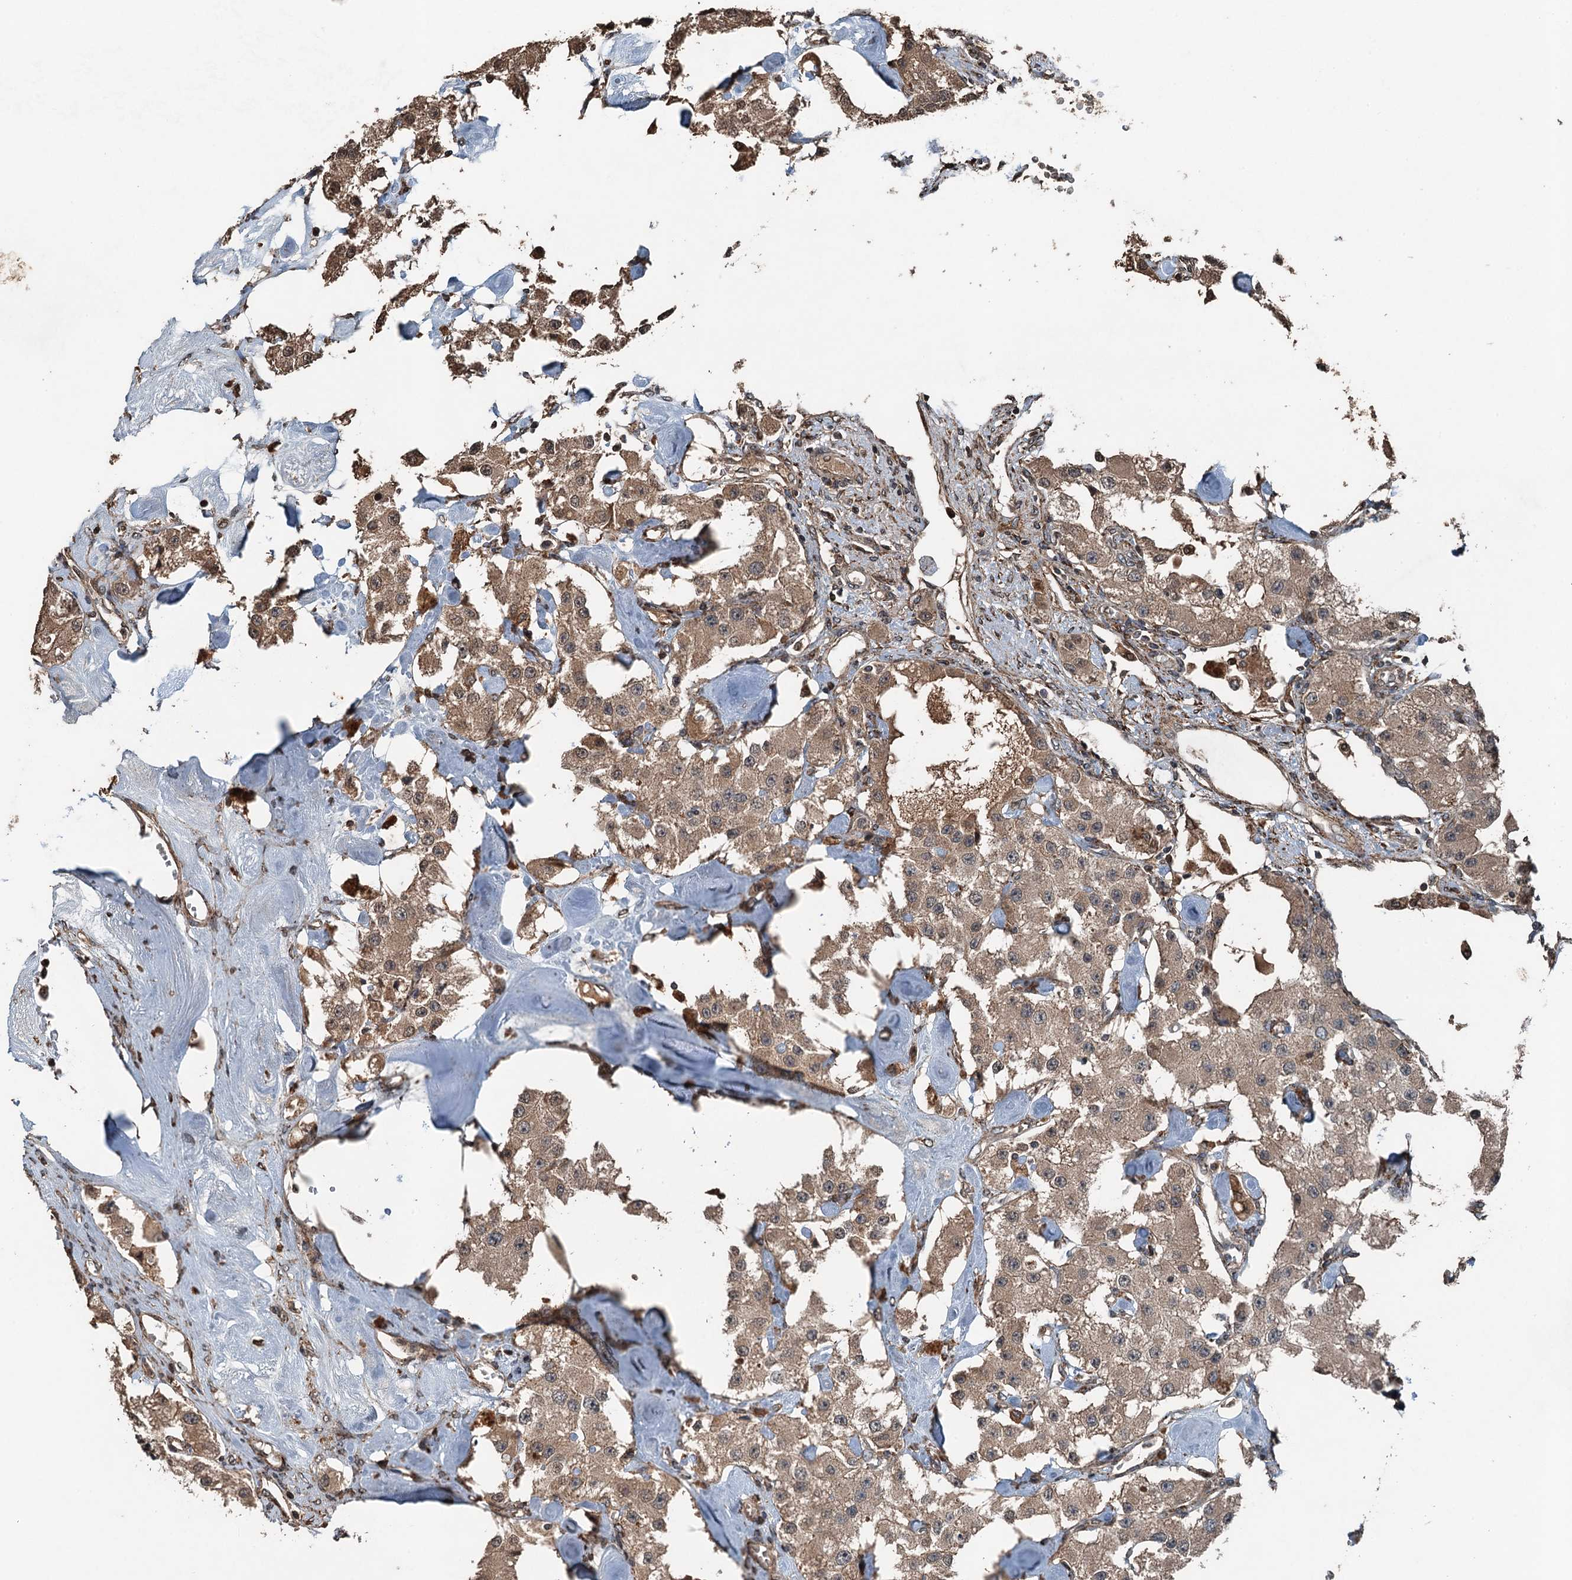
{"staining": {"intensity": "moderate", "quantity": ">75%", "location": "cytoplasmic/membranous,nuclear"}, "tissue": "carcinoid", "cell_type": "Tumor cells", "image_type": "cancer", "snomed": [{"axis": "morphology", "description": "Carcinoid, malignant, NOS"}, {"axis": "topography", "description": "Pancreas"}], "caption": "An immunohistochemistry (IHC) photomicrograph of tumor tissue is shown. Protein staining in brown labels moderate cytoplasmic/membranous and nuclear positivity in carcinoid within tumor cells.", "gene": "TCTN1", "patient": {"sex": "male", "age": 41}}